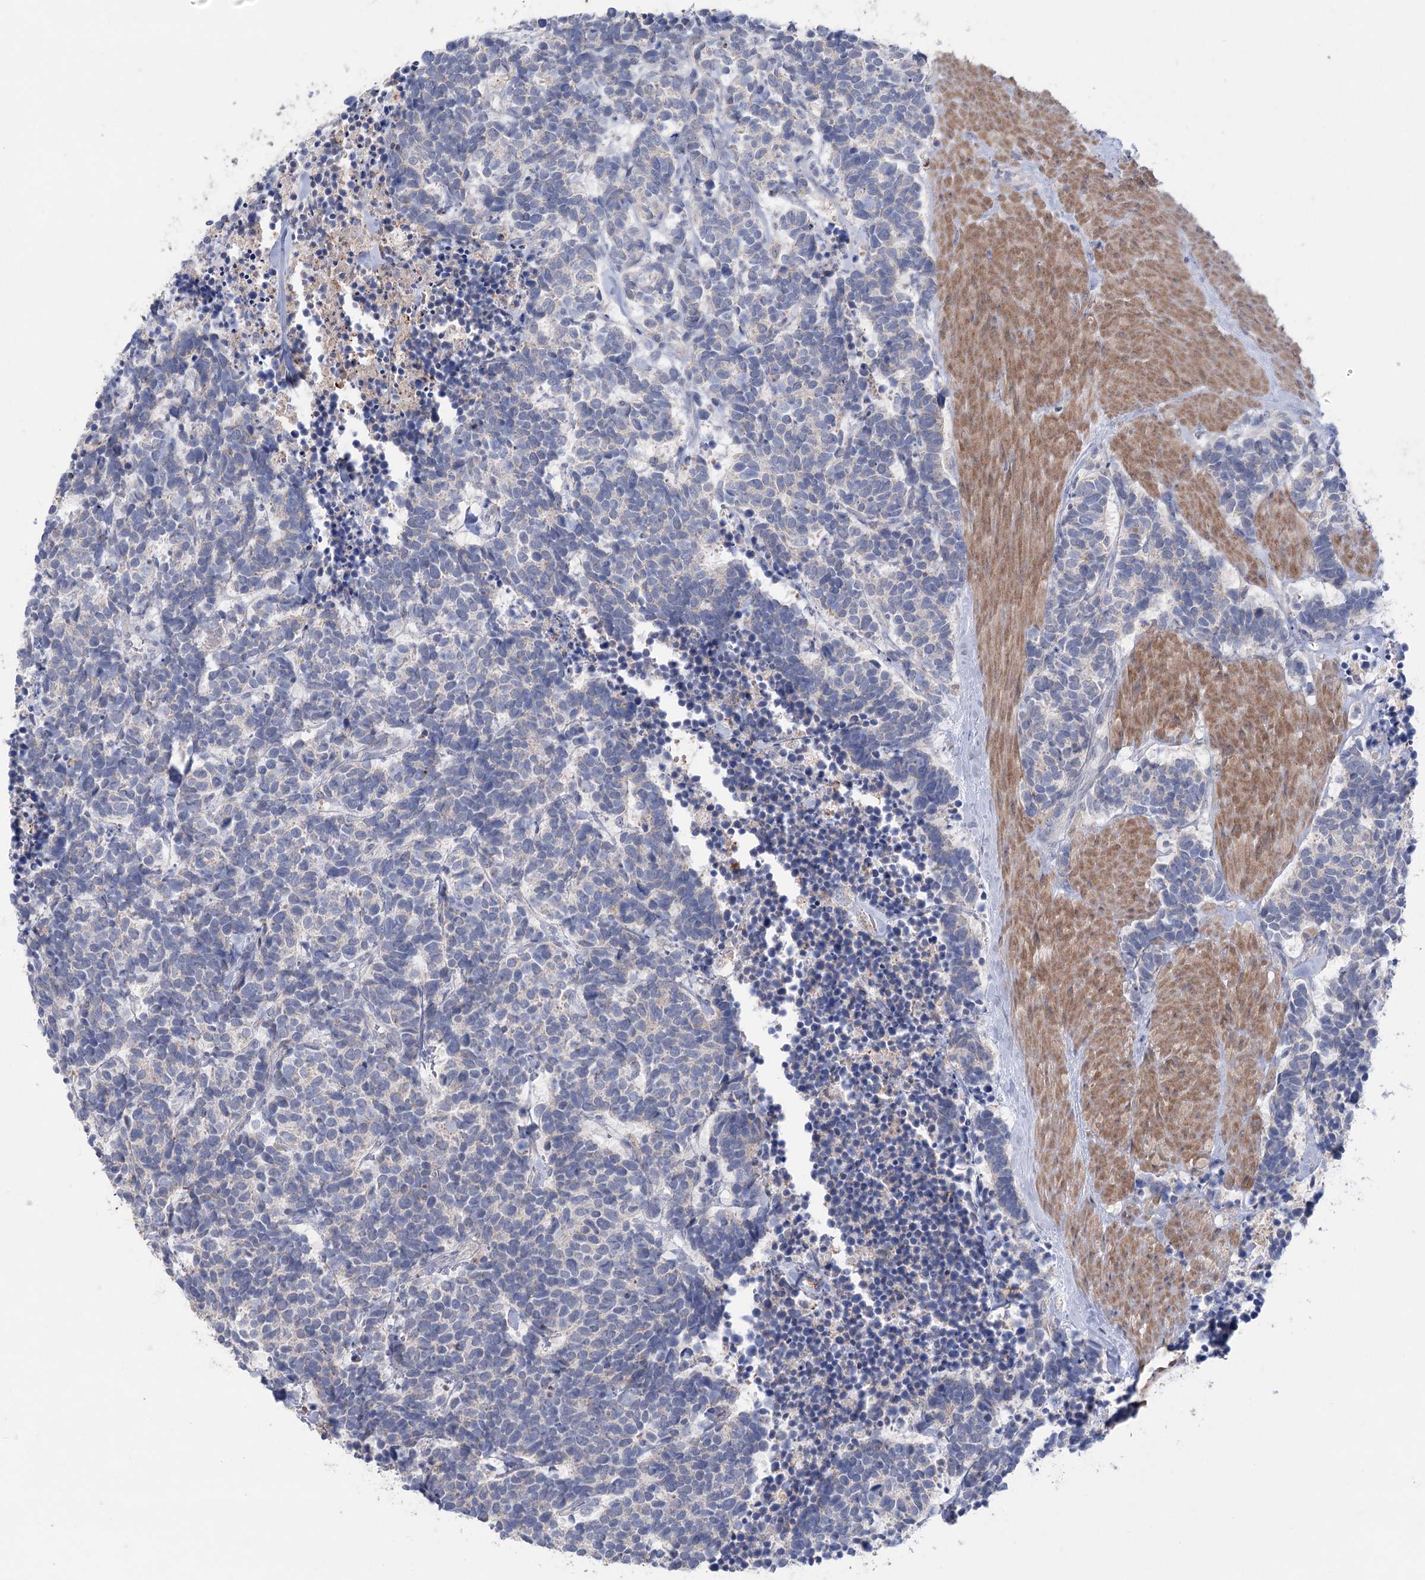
{"staining": {"intensity": "negative", "quantity": "none", "location": "none"}, "tissue": "carcinoid", "cell_type": "Tumor cells", "image_type": "cancer", "snomed": [{"axis": "morphology", "description": "Carcinoma, NOS"}, {"axis": "morphology", "description": "Carcinoid, malignant, NOS"}, {"axis": "topography", "description": "Urinary bladder"}], "caption": "Immunohistochemistry micrograph of neoplastic tissue: carcinoid stained with DAB (3,3'-diaminobenzidine) demonstrates no significant protein staining in tumor cells.", "gene": "MTCH2", "patient": {"sex": "male", "age": 57}}